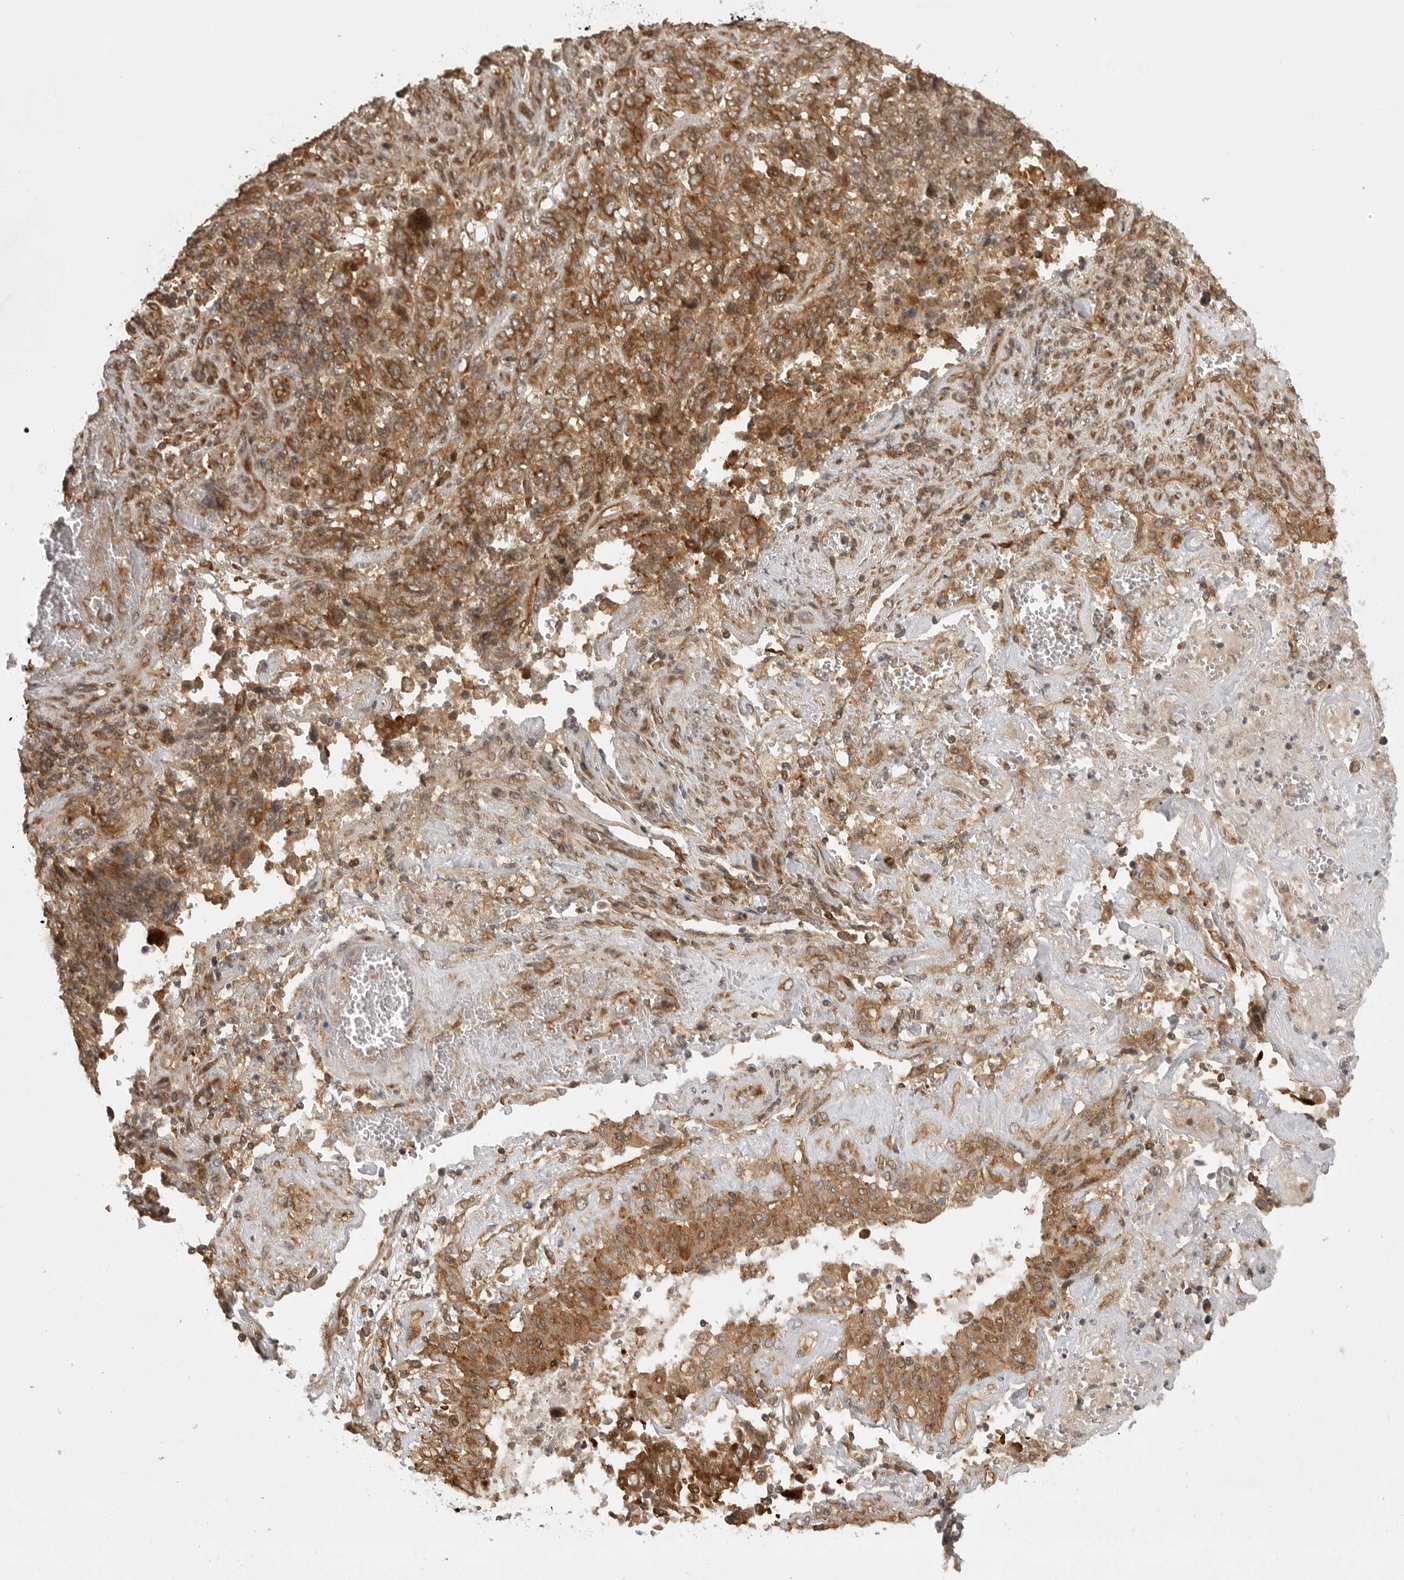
{"staining": {"intensity": "strong", "quantity": ">75%", "location": "cytoplasmic/membranous"}, "tissue": "endometrial cancer", "cell_type": "Tumor cells", "image_type": "cancer", "snomed": [{"axis": "morphology", "description": "Adenocarcinoma, NOS"}, {"axis": "topography", "description": "Endometrium"}], "caption": "Immunohistochemistry micrograph of neoplastic tissue: human endometrial adenocarcinoma stained using IHC exhibits high levels of strong protein expression localized specifically in the cytoplasmic/membranous of tumor cells, appearing as a cytoplasmic/membranous brown color.", "gene": "FAT3", "patient": {"sex": "female", "age": 80}}